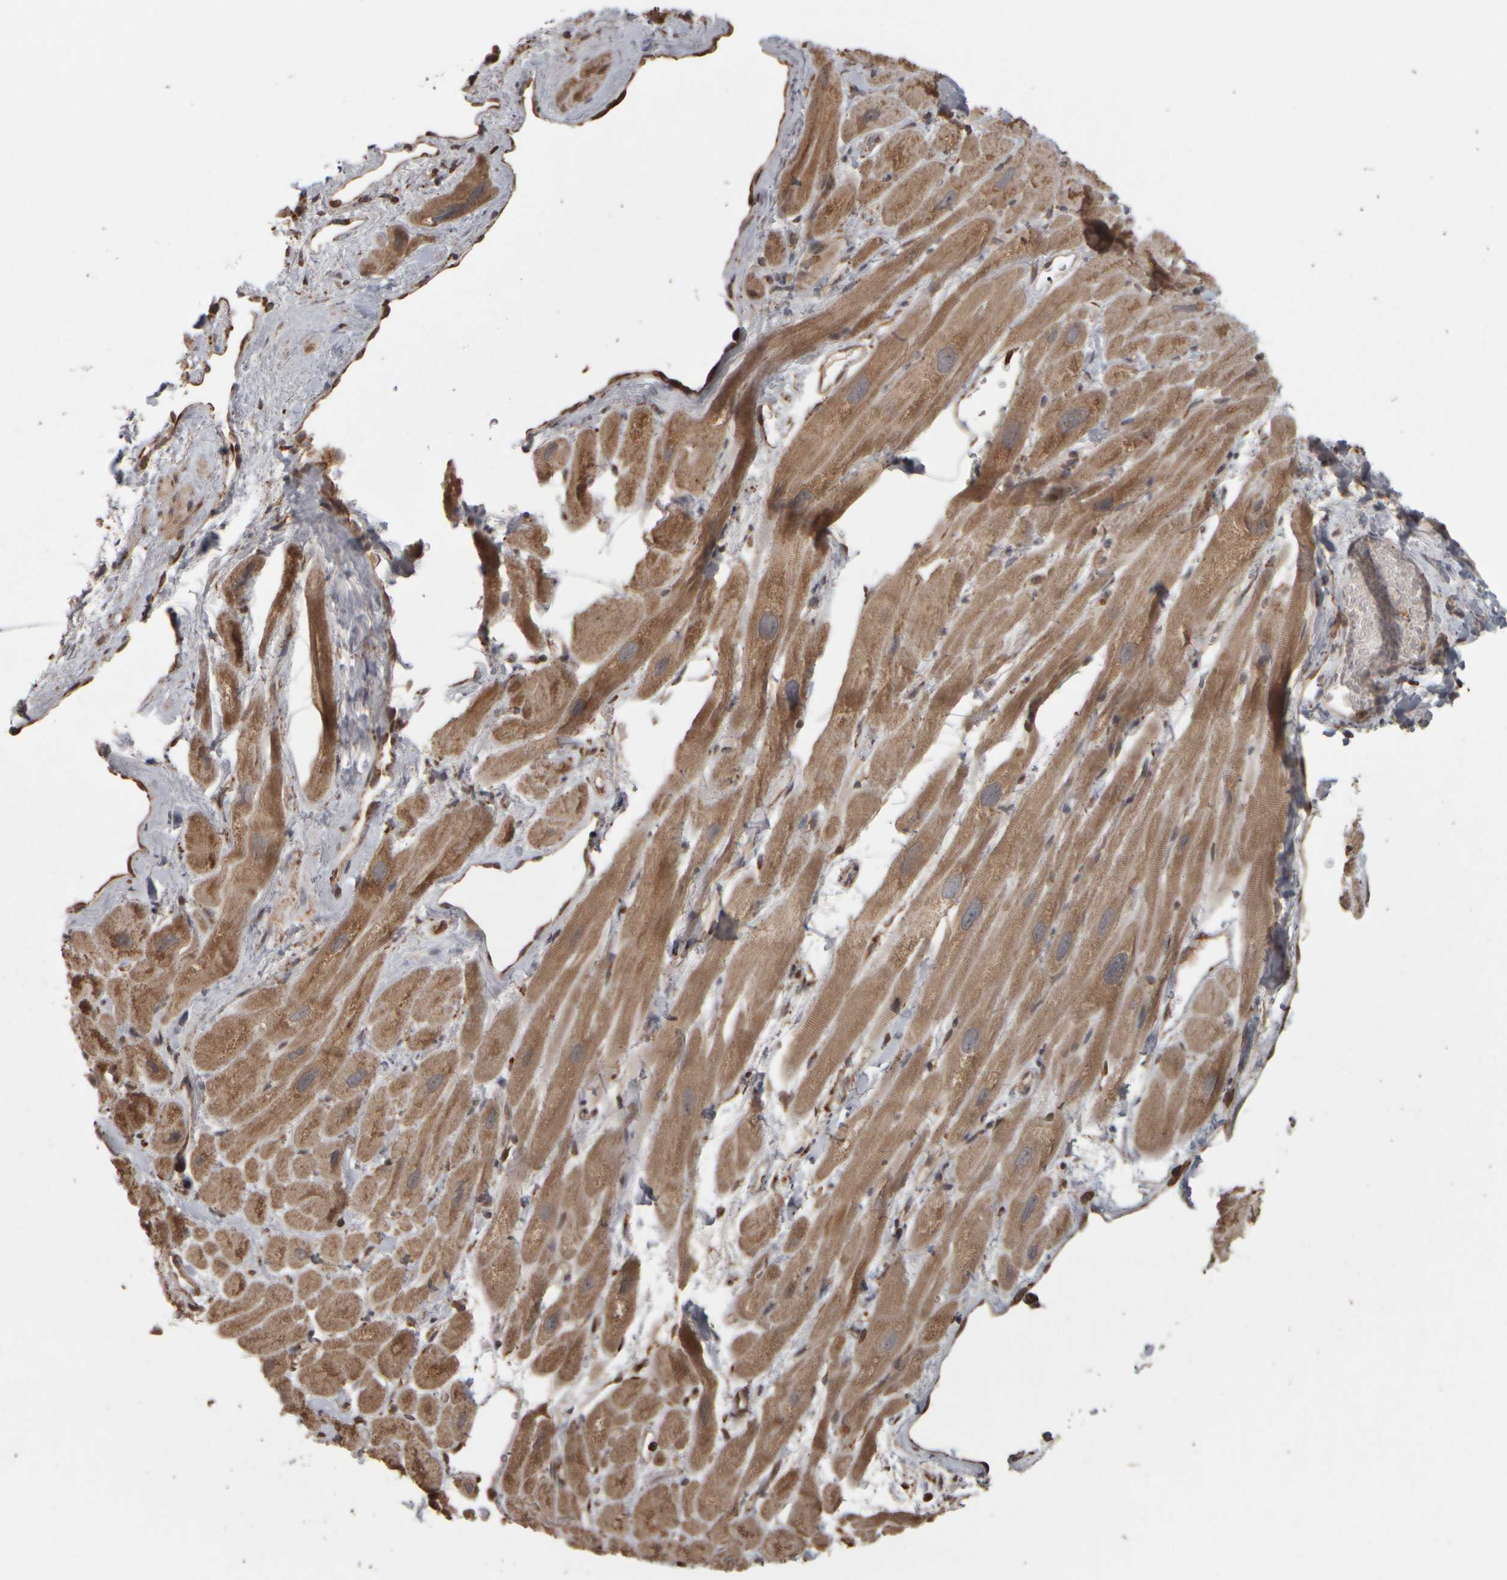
{"staining": {"intensity": "moderate", "quantity": ">75%", "location": "cytoplasmic/membranous"}, "tissue": "heart muscle", "cell_type": "Cardiomyocytes", "image_type": "normal", "snomed": [{"axis": "morphology", "description": "Normal tissue, NOS"}, {"axis": "topography", "description": "Heart"}], "caption": "Immunohistochemistry of unremarkable human heart muscle shows medium levels of moderate cytoplasmic/membranous staining in approximately >75% of cardiomyocytes.", "gene": "AGBL3", "patient": {"sex": "male", "age": 49}}